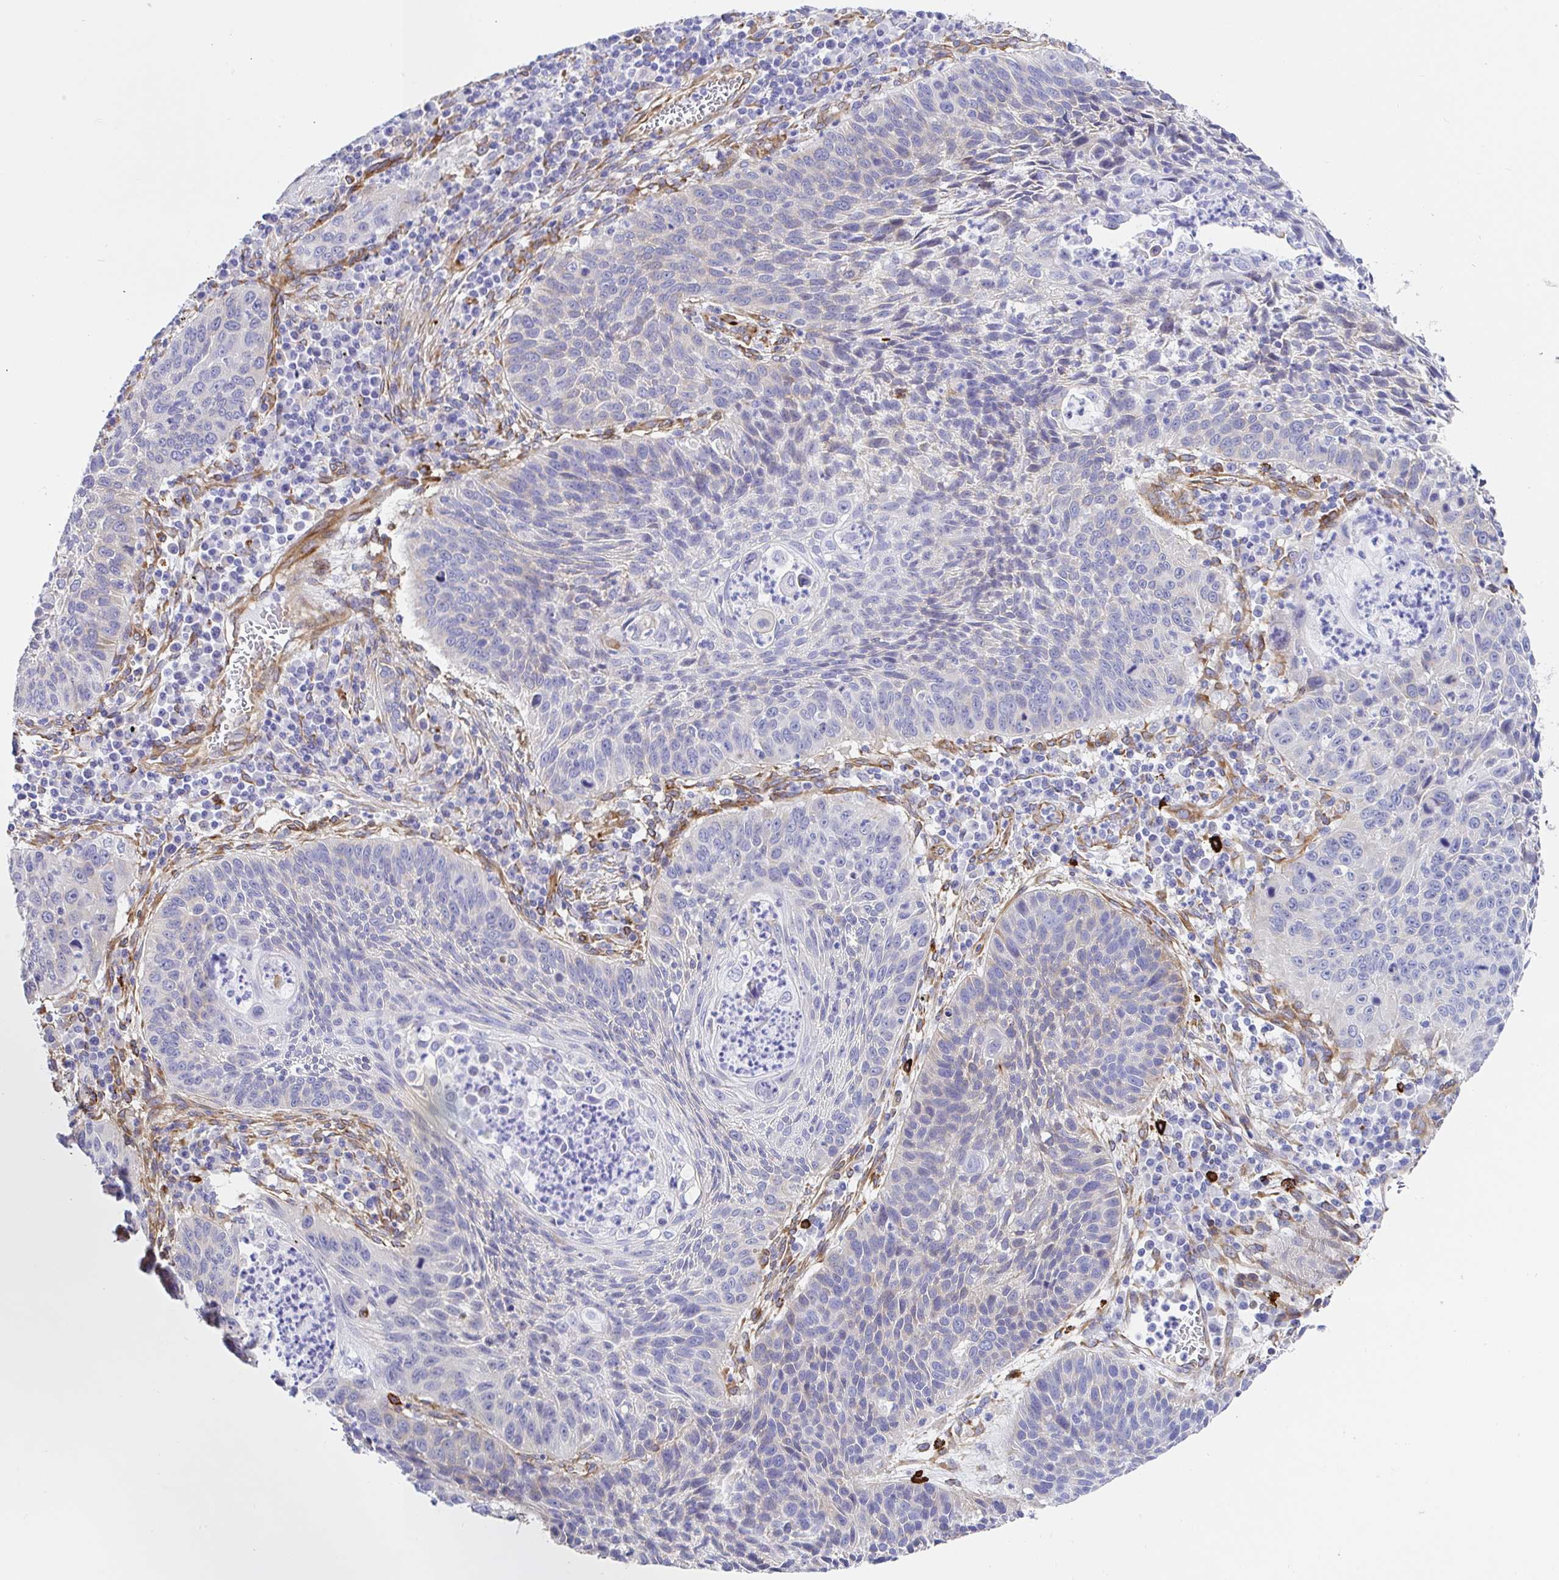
{"staining": {"intensity": "negative", "quantity": "none", "location": "none"}, "tissue": "lung cancer", "cell_type": "Tumor cells", "image_type": "cancer", "snomed": [{"axis": "morphology", "description": "Squamous cell carcinoma, NOS"}, {"axis": "morphology", "description": "Squamous cell carcinoma, metastatic, NOS"}, {"axis": "topography", "description": "Lung"}, {"axis": "topography", "description": "Pleura, NOS"}], "caption": "Tumor cells are negative for protein expression in human lung cancer (squamous cell carcinoma). (DAB (3,3'-diaminobenzidine) IHC, high magnification).", "gene": "DOCK1", "patient": {"sex": "male", "age": 72}}